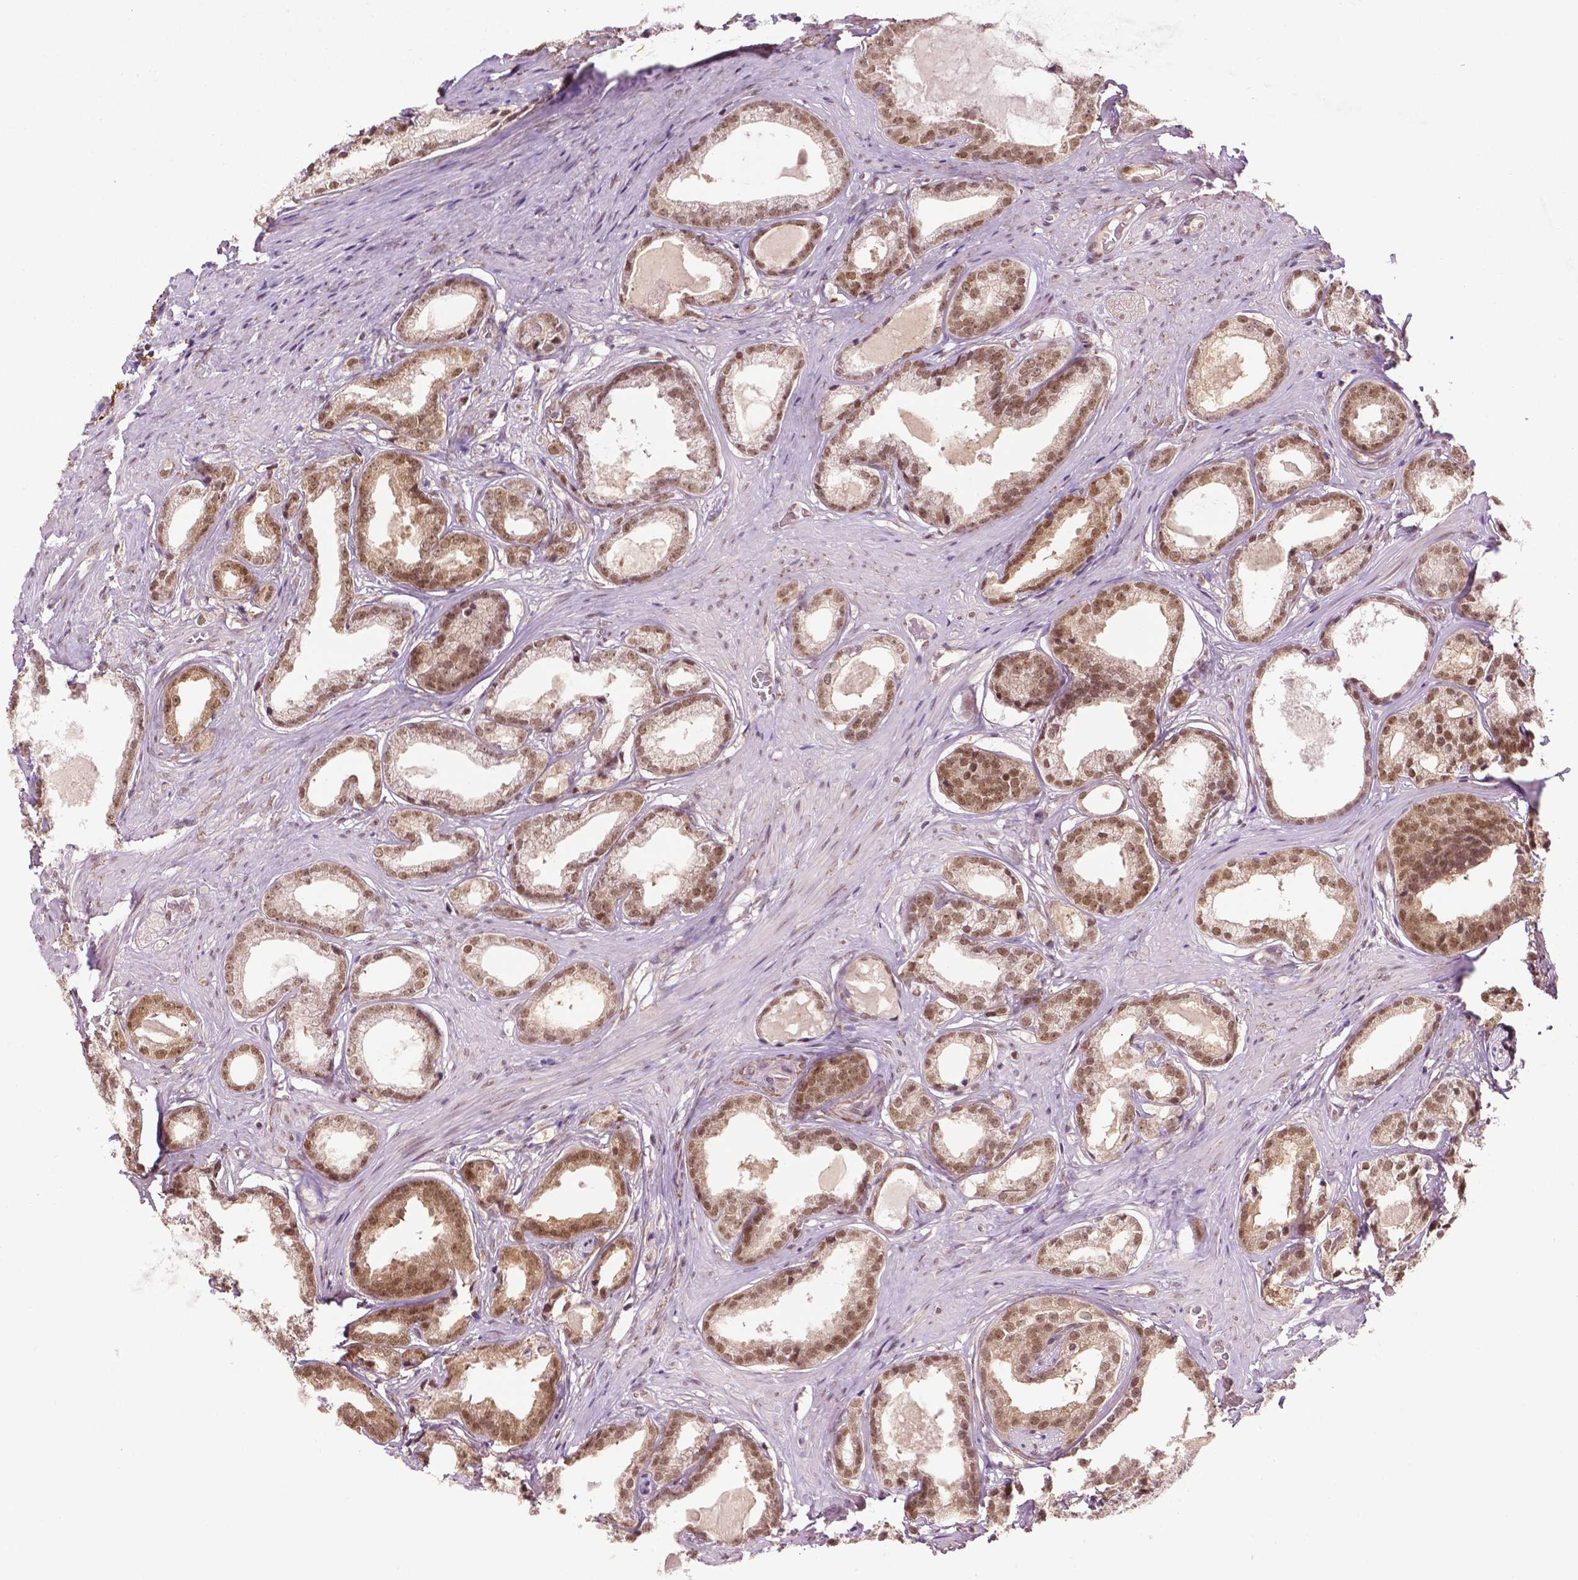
{"staining": {"intensity": "moderate", "quantity": ">75%", "location": "nuclear"}, "tissue": "prostate cancer", "cell_type": "Tumor cells", "image_type": "cancer", "snomed": [{"axis": "morphology", "description": "Adenocarcinoma, Low grade"}, {"axis": "topography", "description": "Prostate"}], "caption": "This is a micrograph of IHC staining of low-grade adenocarcinoma (prostate), which shows moderate expression in the nuclear of tumor cells.", "gene": "UBQLN4", "patient": {"sex": "male", "age": 65}}